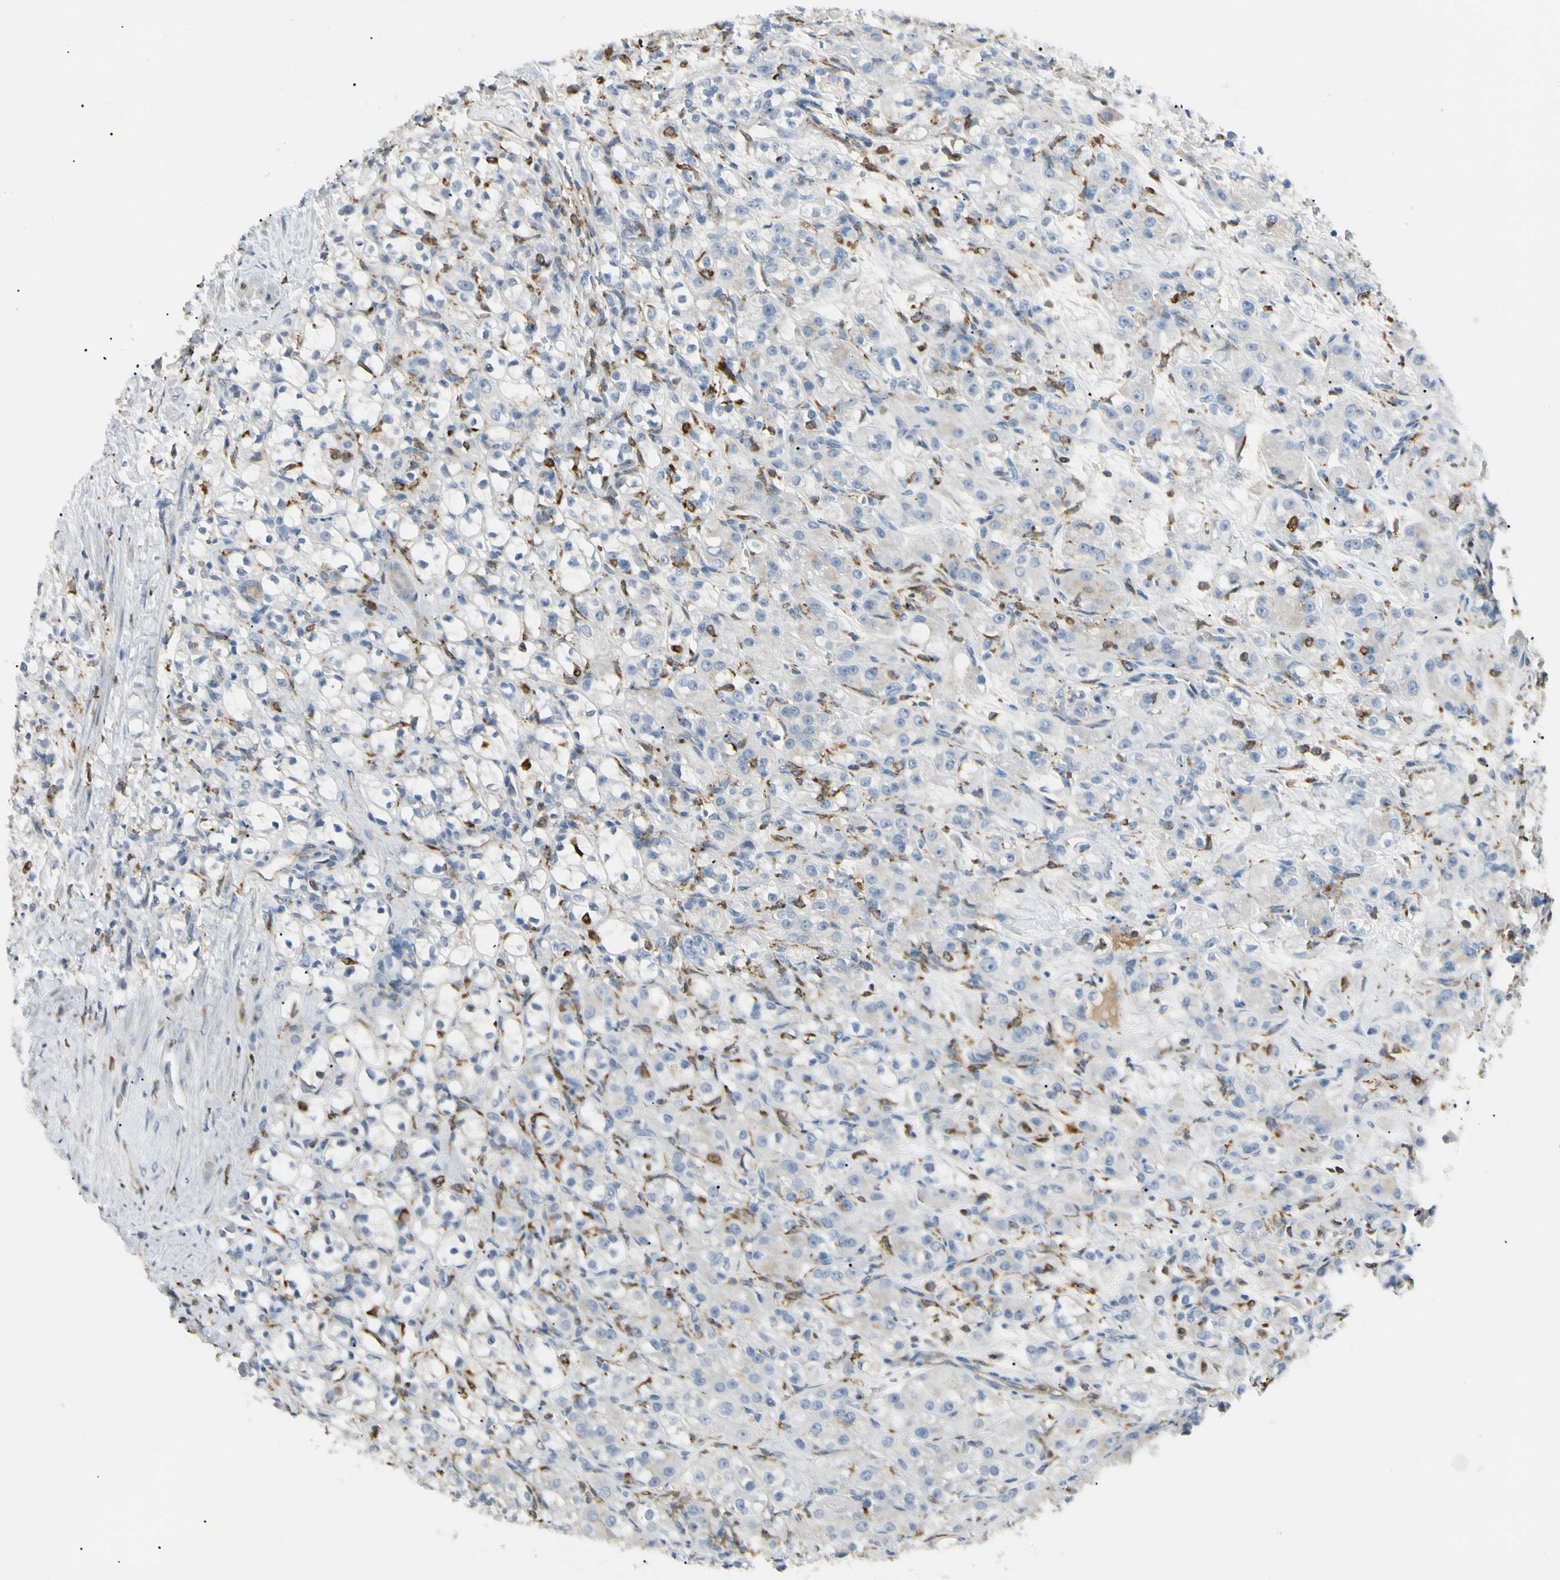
{"staining": {"intensity": "negative", "quantity": "none", "location": "none"}, "tissue": "renal cancer", "cell_type": "Tumor cells", "image_type": "cancer", "snomed": [{"axis": "morphology", "description": "Normal tissue, NOS"}, {"axis": "morphology", "description": "Adenocarcinoma, NOS"}, {"axis": "topography", "description": "Kidney"}], "caption": "A histopathology image of renal cancer (adenocarcinoma) stained for a protein exhibits no brown staining in tumor cells.", "gene": "LPCAT2", "patient": {"sex": "male", "age": 61}}